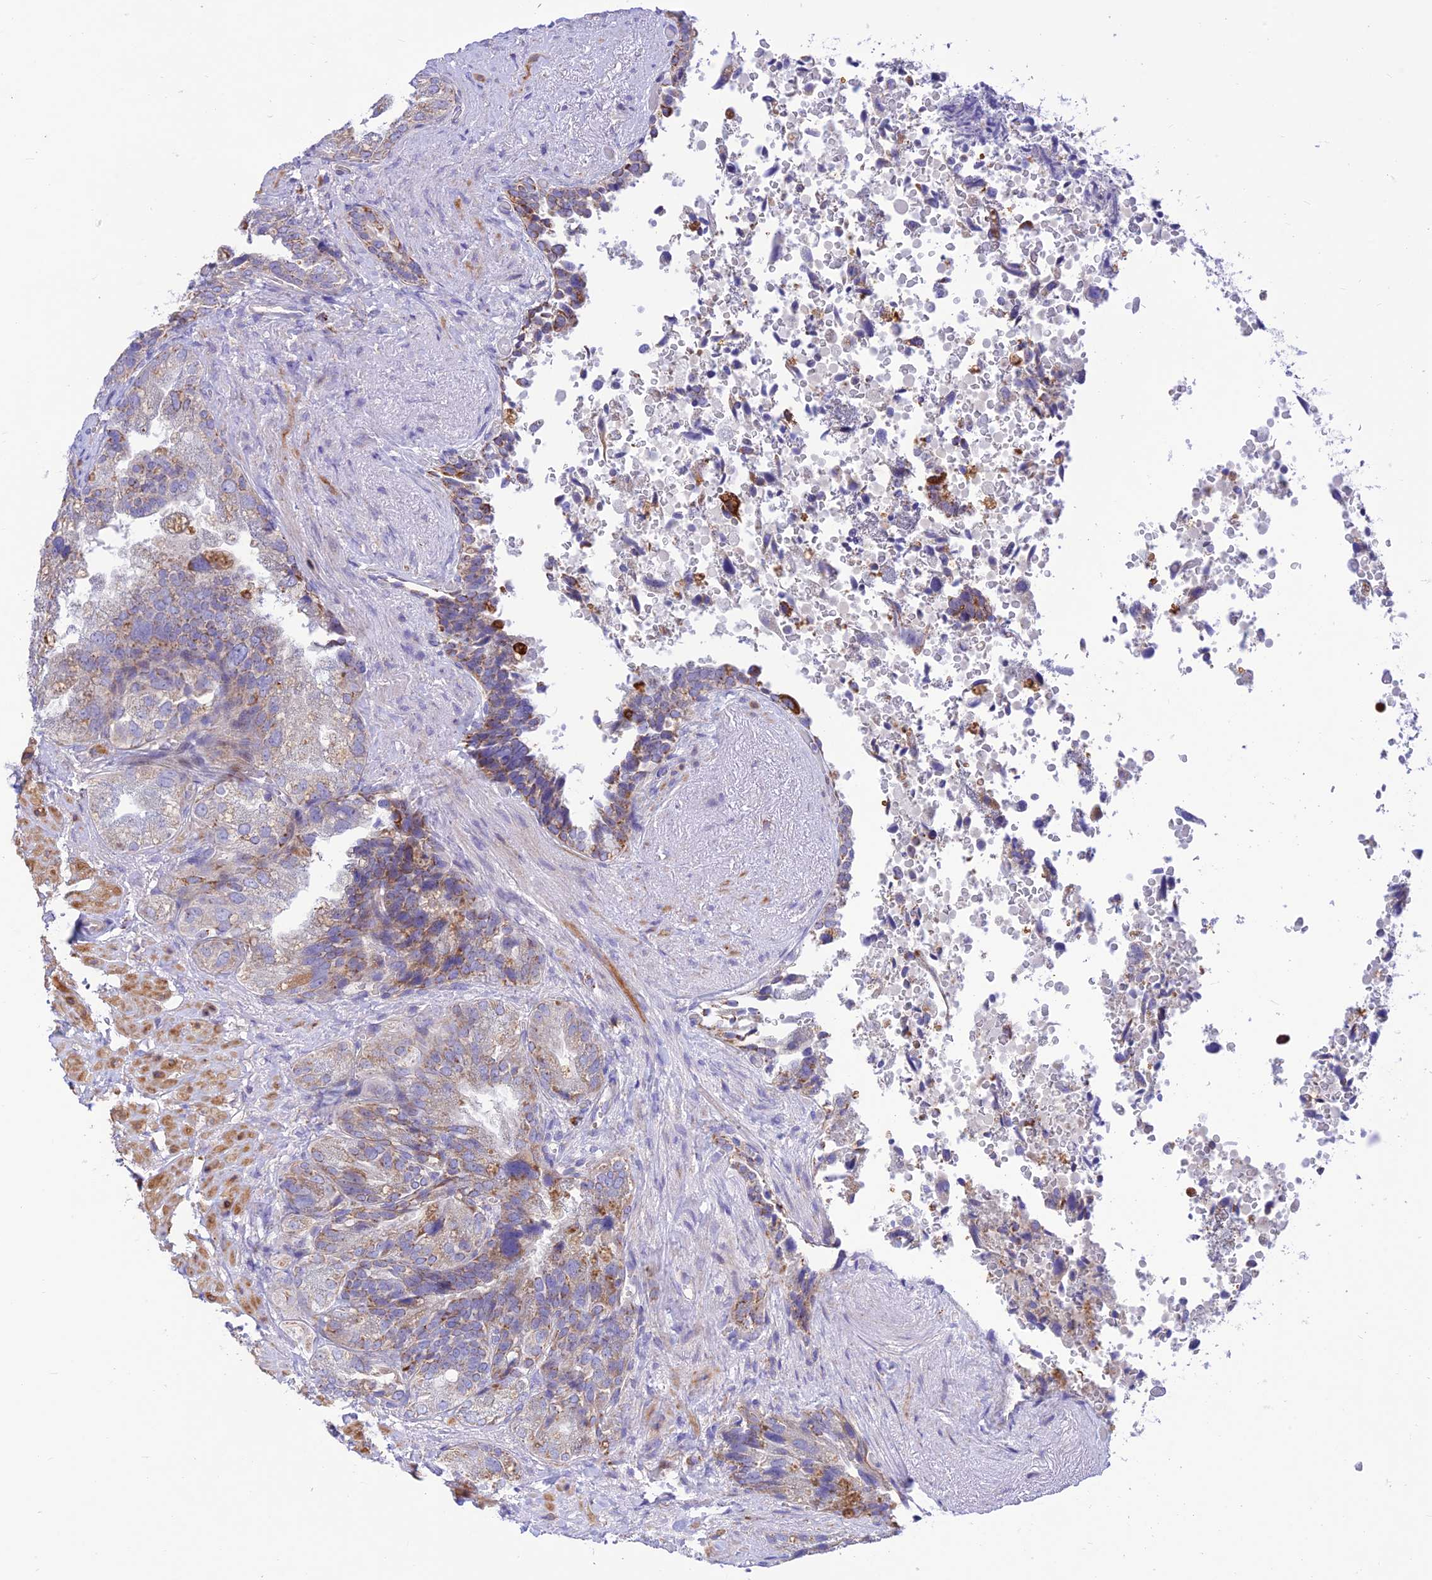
{"staining": {"intensity": "weak", "quantity": "<25%", "location": "cytoplasmic/membranous"}, "tissue": "seminal vesicle", "cell_type": "Glandular cells", "image_type": "normal", "snomed": [{"axis": "morphology", "description": "Normal tissue, NOS"}, {"axis": "topography", "description": "Seminal veicle"}, {"axis": "topography", "description": "Peripheral nerve tissue"}], "caption": "A histopathology image of seminal vesicle stained for a protein shows no brown staining in glandular cells.", "gene": "FAM186B", "patient": {"sex": "male", "age": 63}}